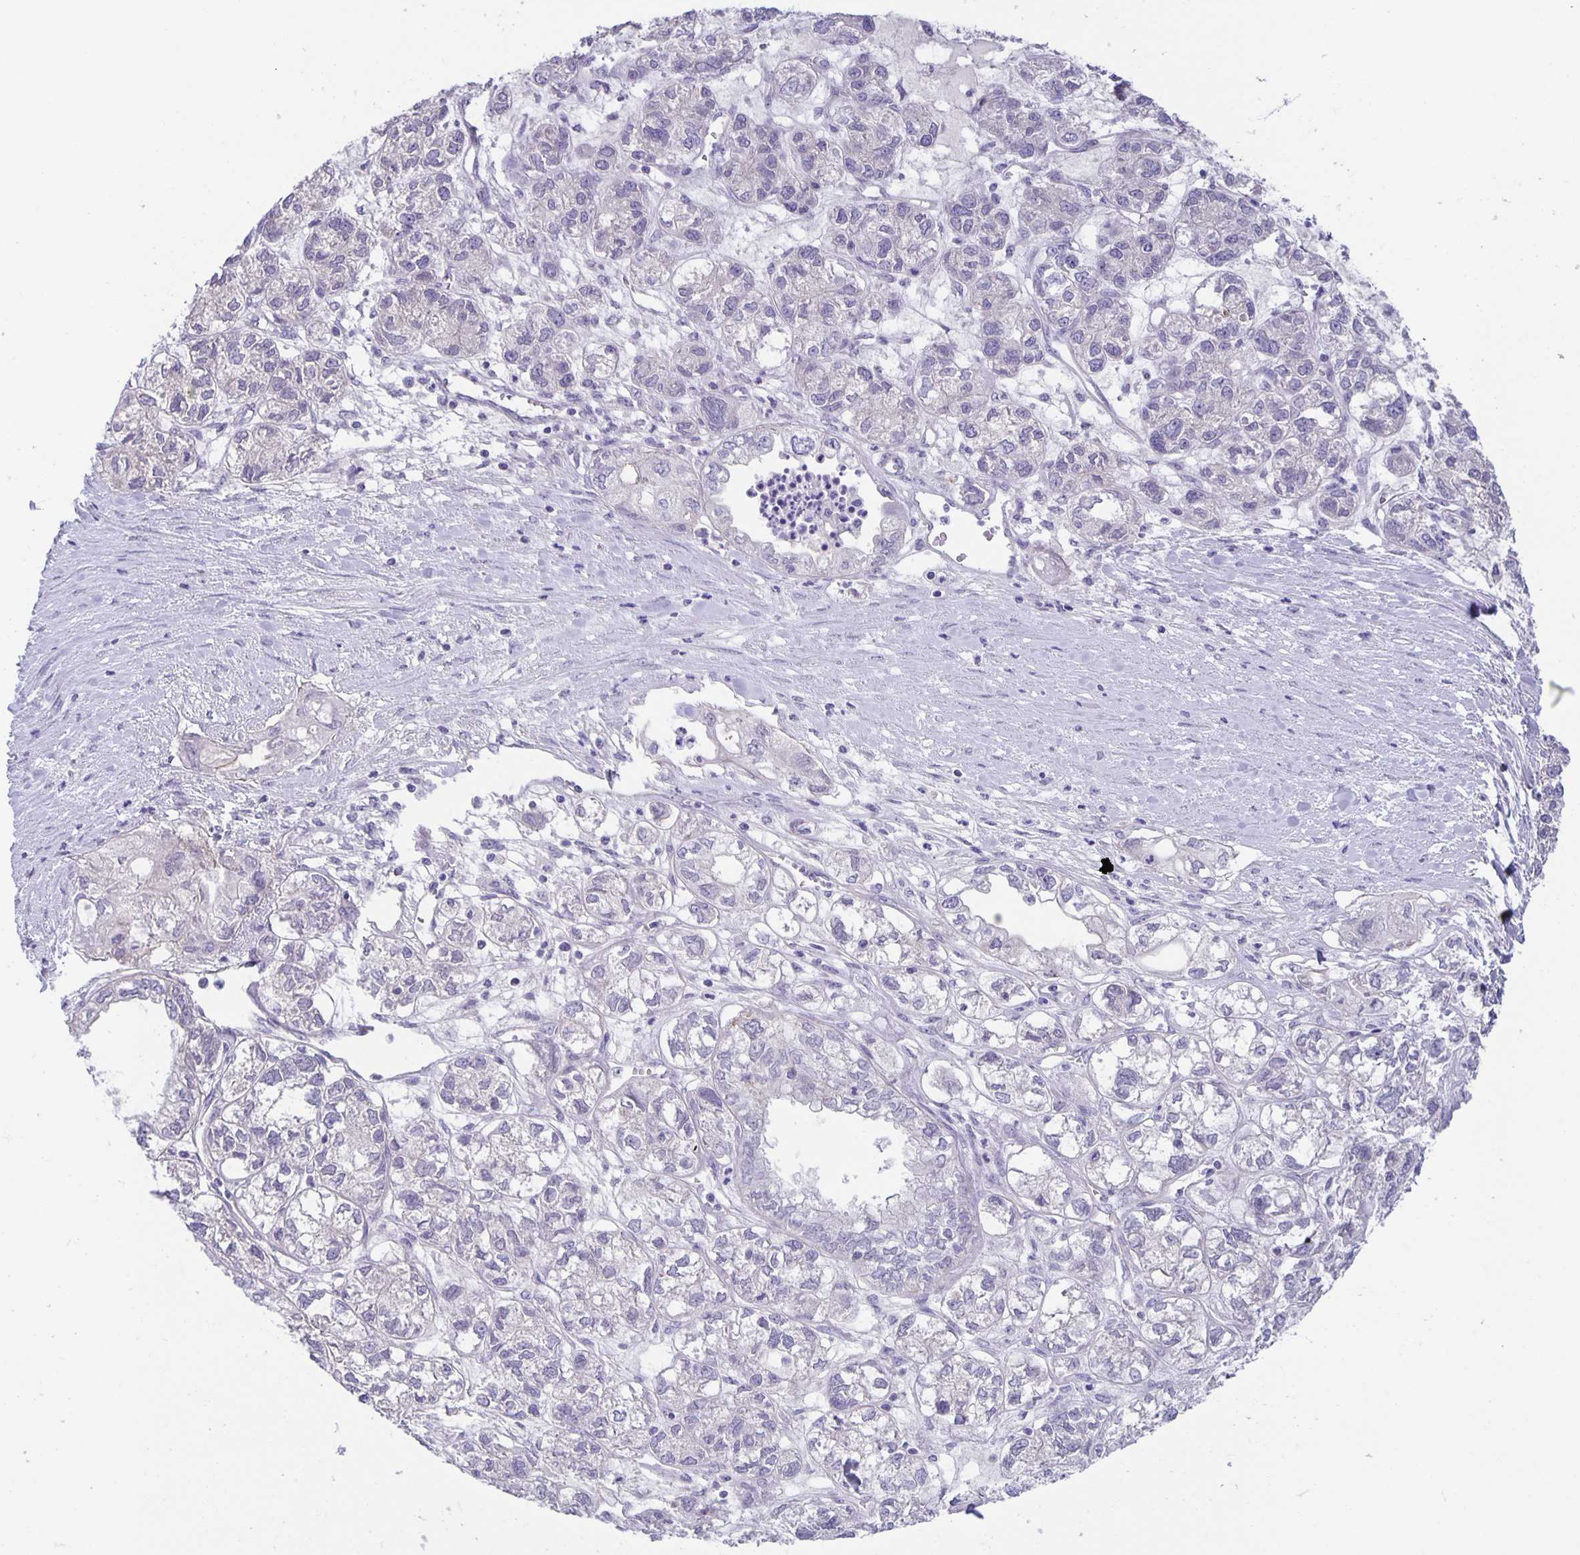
{"staining": {"intensity": "negative", "quantity": "none", "location": "none"}, "tissue": "ovarian cancer", "cell_type": "Tumor cells", "image_type": "cancer", "snomed": [{"axis": "morphology", "description": "Carcinoma, endometroid"}, {"axis": "topography", "description": "Ovary"}], "caption": "High magnification brightfield microscopy of ovarian endometroid carcinoma stained with DAB (brown) and counterstained with hematoxylin (blue): tumor cells show no significant expression. (DAB (3,3'-diaminobenzidine) immunohistochemistry visualized using brightfield microscopy, high magnification).", "gene": "PTPN3", "patient": {"sex": "female", "age": 64}}